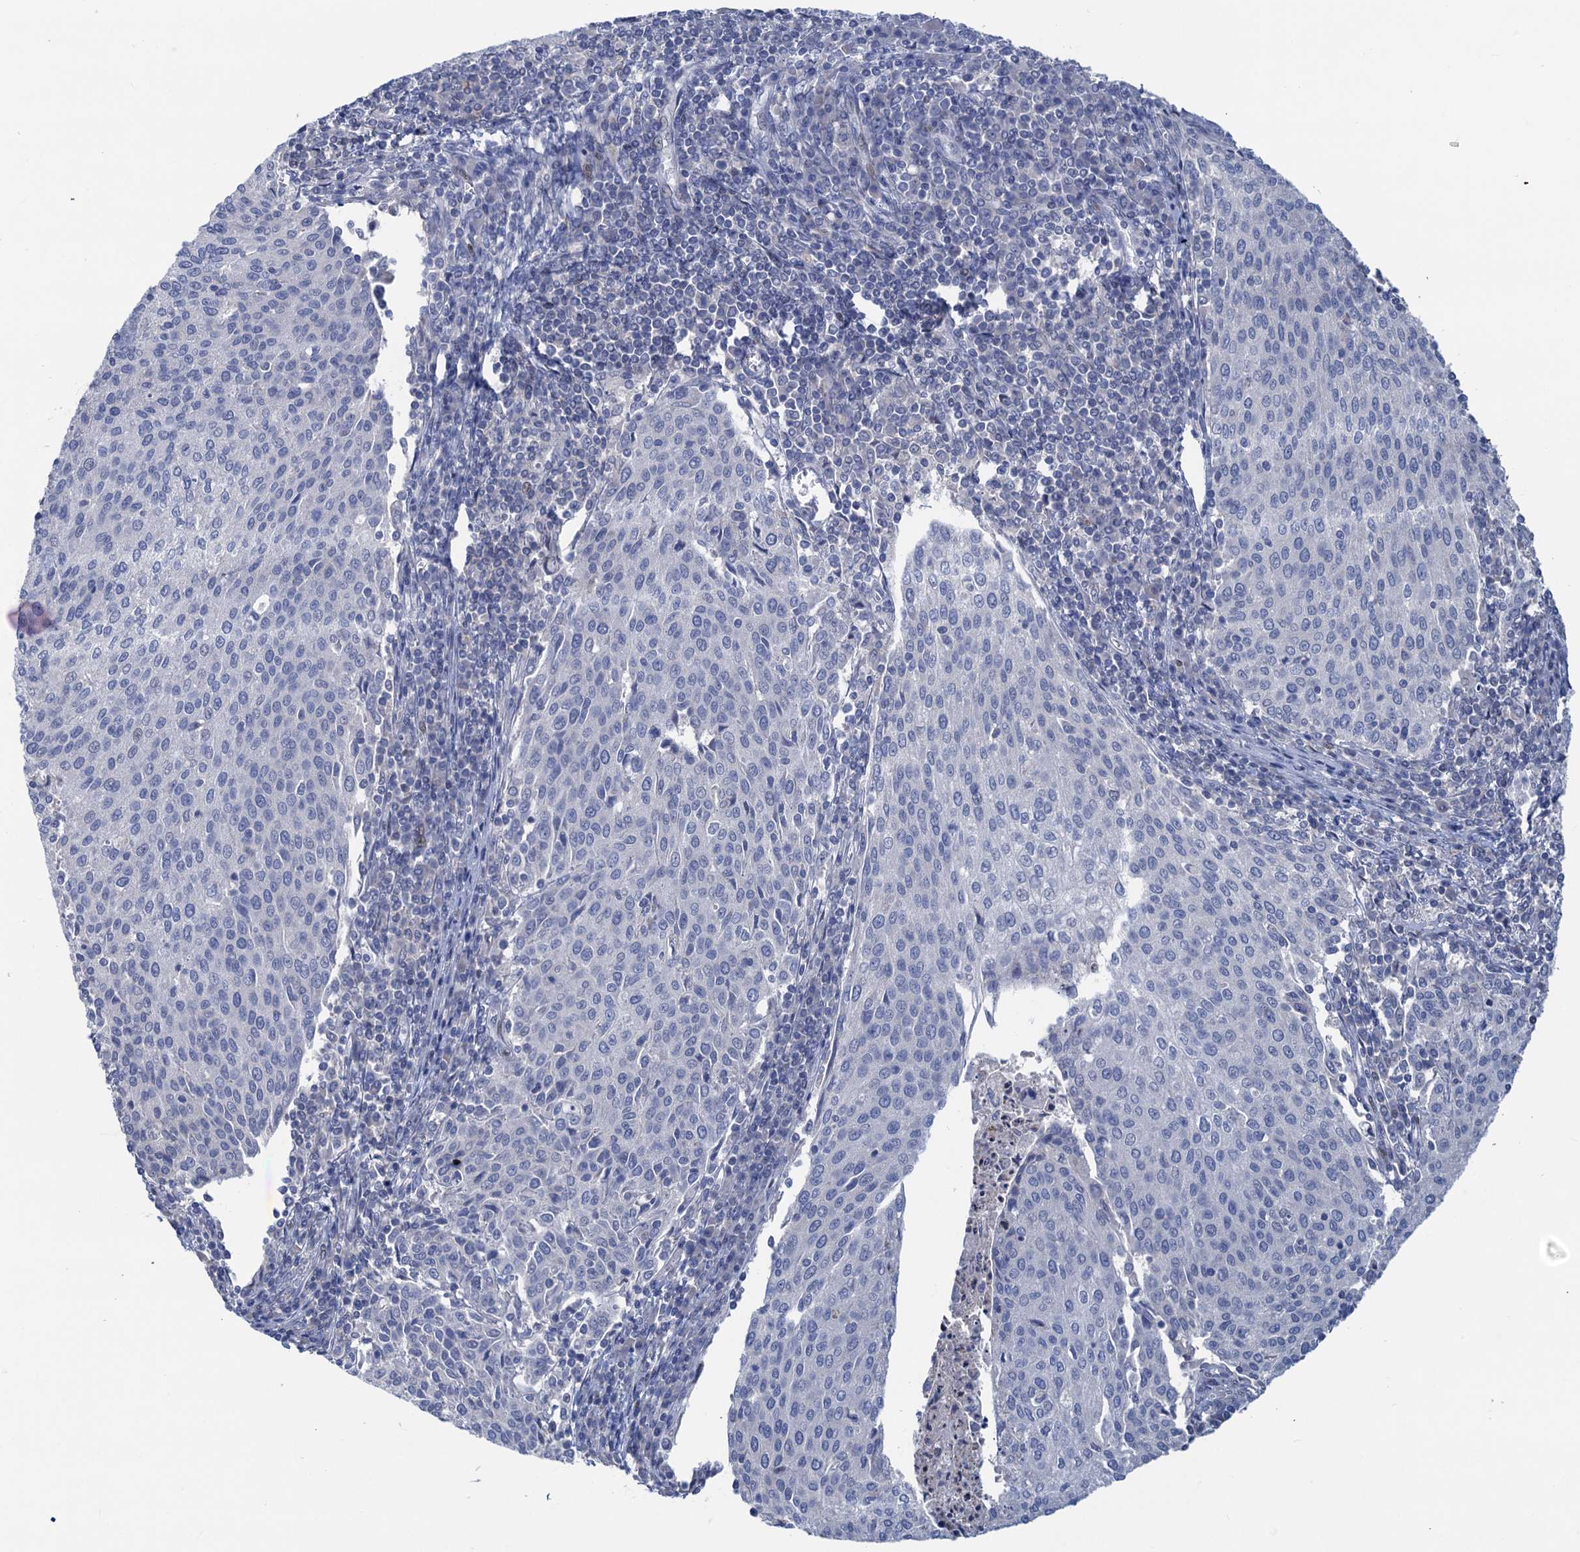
{"staining": {"intensity": "negative", "quantity": "none", "location": "none"}, "tissue": "cervical cancer", "cell_type": "Tumor cells", "image_type": "cancer", "snomed": [{"axis": "morphology", "description": "Squamous cell carcinoma, NOS"}, {"axis": "topography", "description": "Cervix"}], "caption": "Tumor cells show no significant protein staining in squamous cell carcinoma (cervical).", "gene": "ESYT3", "patient": {"sex": "female", "age": 46}}